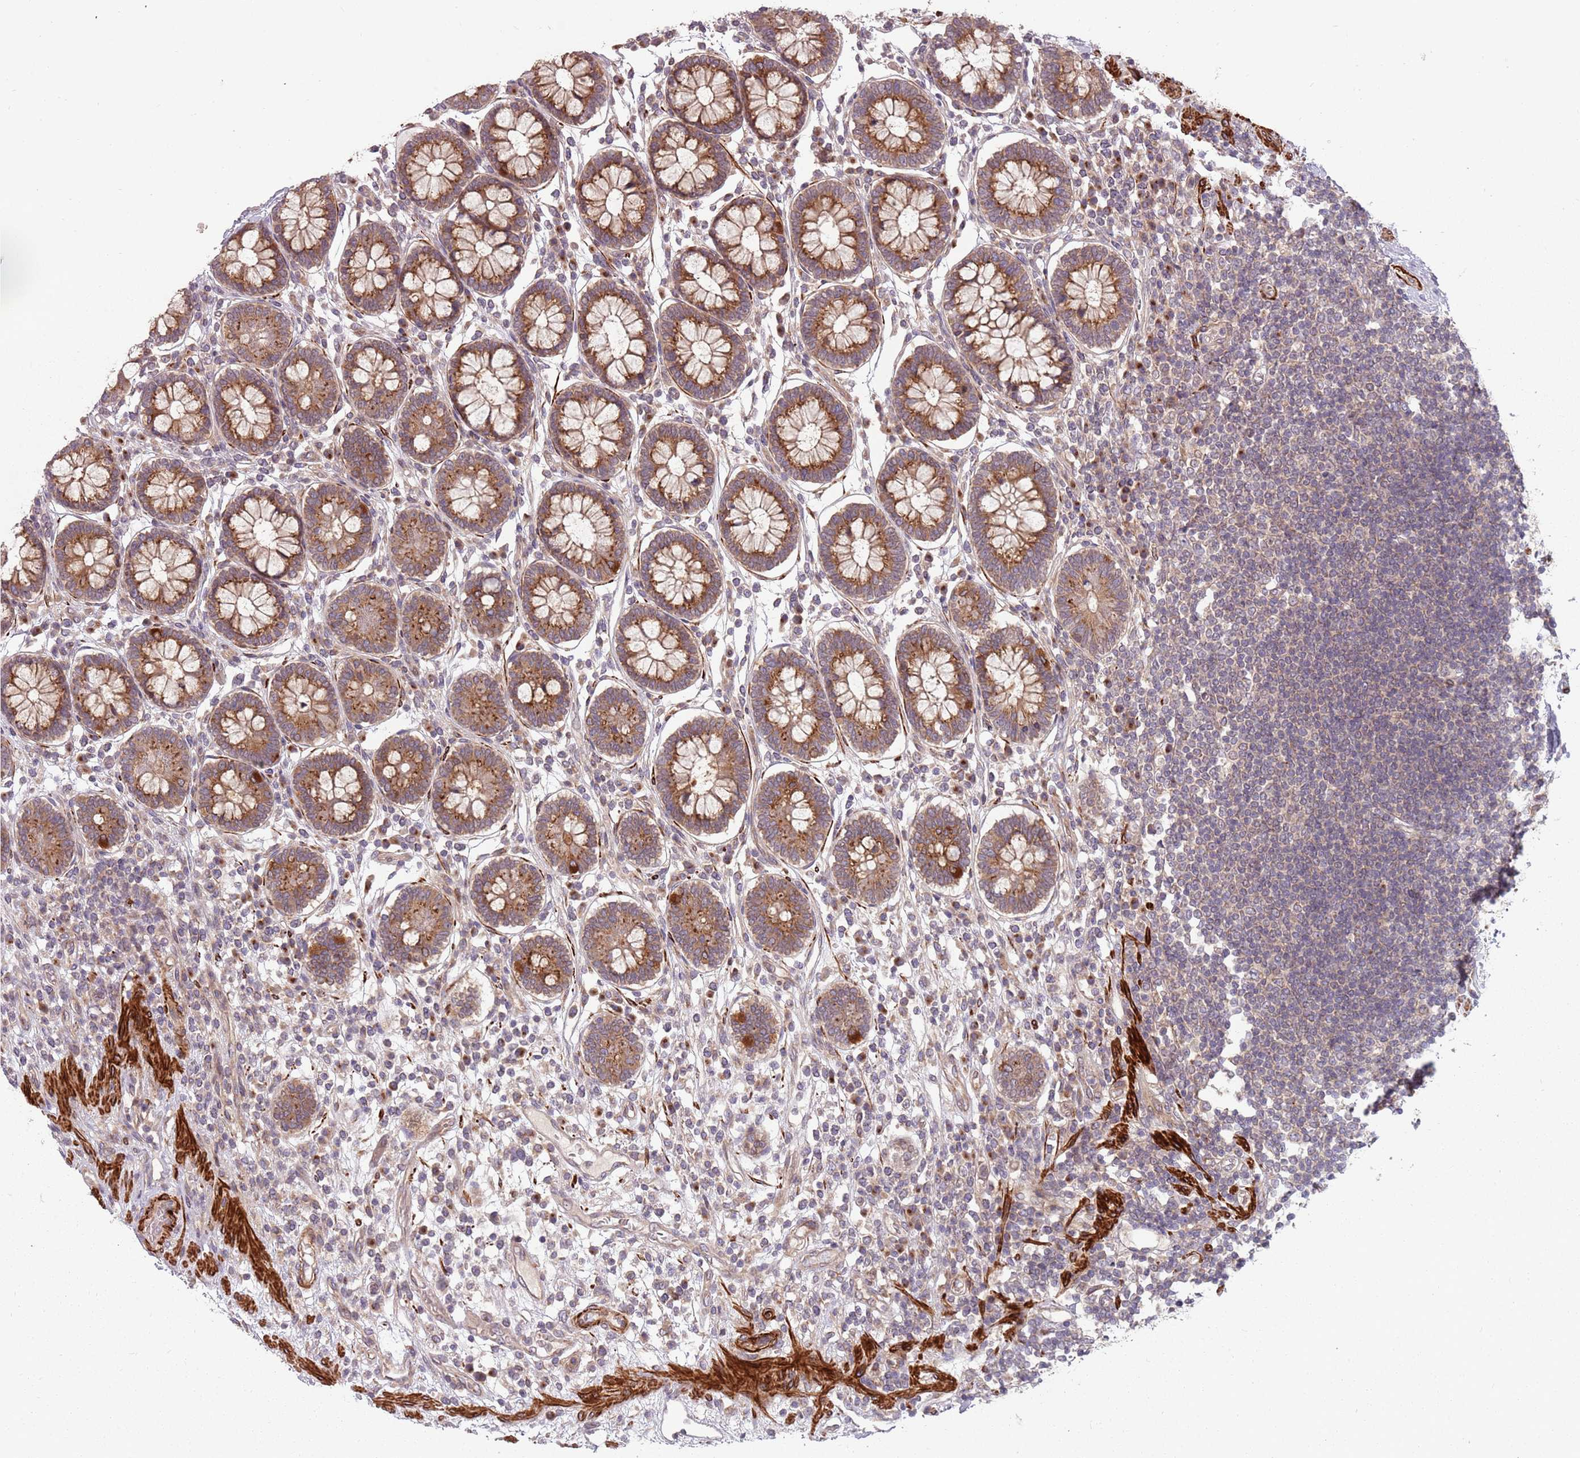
{"staining": {"intensity": "strong", "quantity": ">75%", "location": "cytoplasmic/membranous"}, "tissue": "colon", "cell_type": "Endothelial cells", "image_type": "normal", "snomed": [{"axis": "morphology", "description": "Normal tissue, NOS"}, {"axis": "topography", "description": "Colon"}], "caption": "The micrograph shows immunohistochemical staining of unremarkable colon. There is strong cytoplasmic/membranous expression is appreciated in approximately >75% of endothelial cells. (DAB IHC with brightfield microscopy, high magnification).", "gene": "PLD6", "patient": {"sex": "female", "age": 79}}